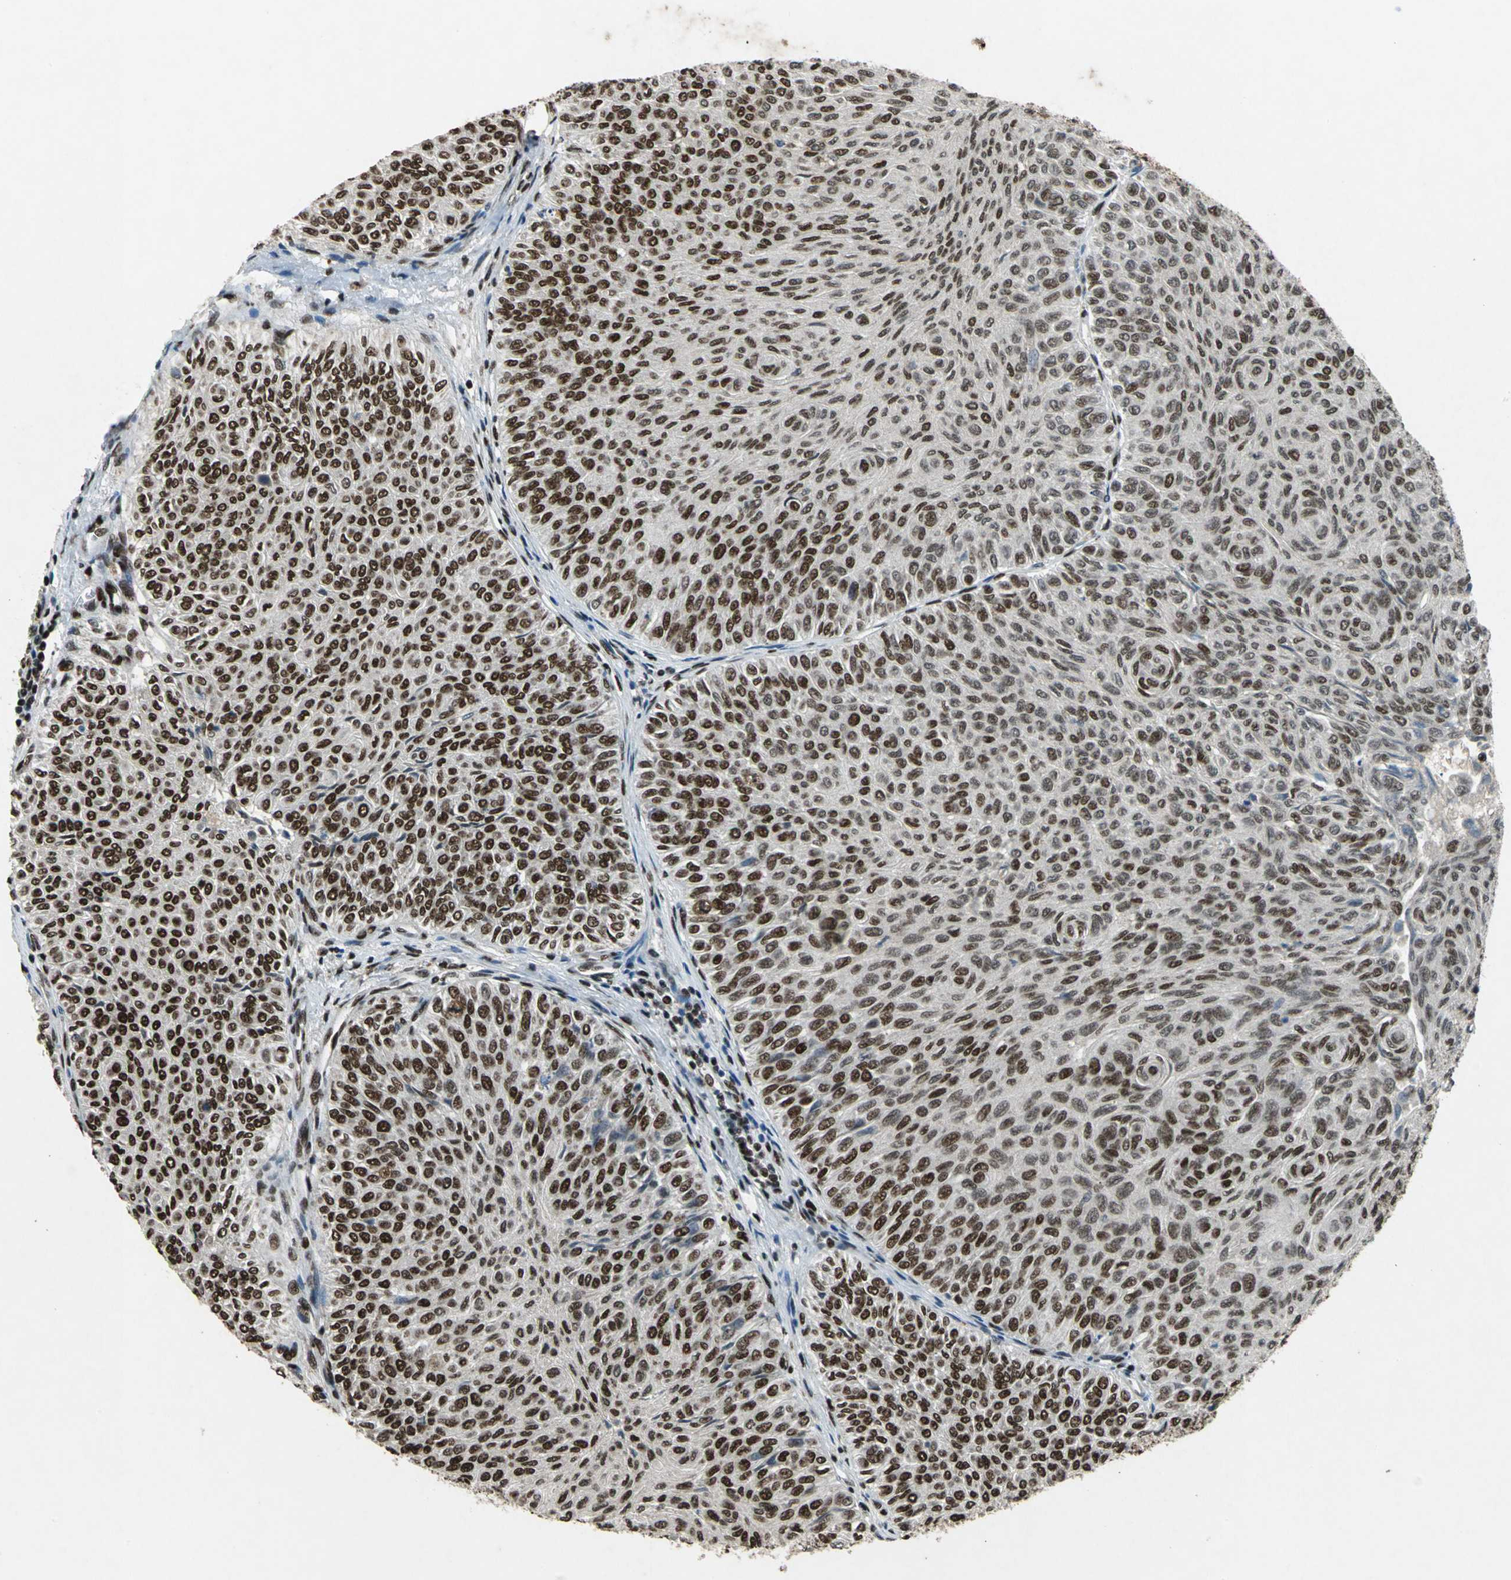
{"staining": {"intensity": "strong", "quantity": ">75%", "location": "nuclear"}, "tissue": "urothelial cancer", "cell_type": "Tumor cells", "image_type": "cancer", "snomed": [{"axis": "morphology", "description": "Urothelial carcinoma, Low grade"}, {"axis": "topography", "description": "Urinary bladder"}], "caption": "Human urothelial cancer stained for a protein (brown) reveals strong nuclear positive expression in about >75% of tumor cells.", "gene": "MTA2", "patient": {"sex": "male", "age": 78}}